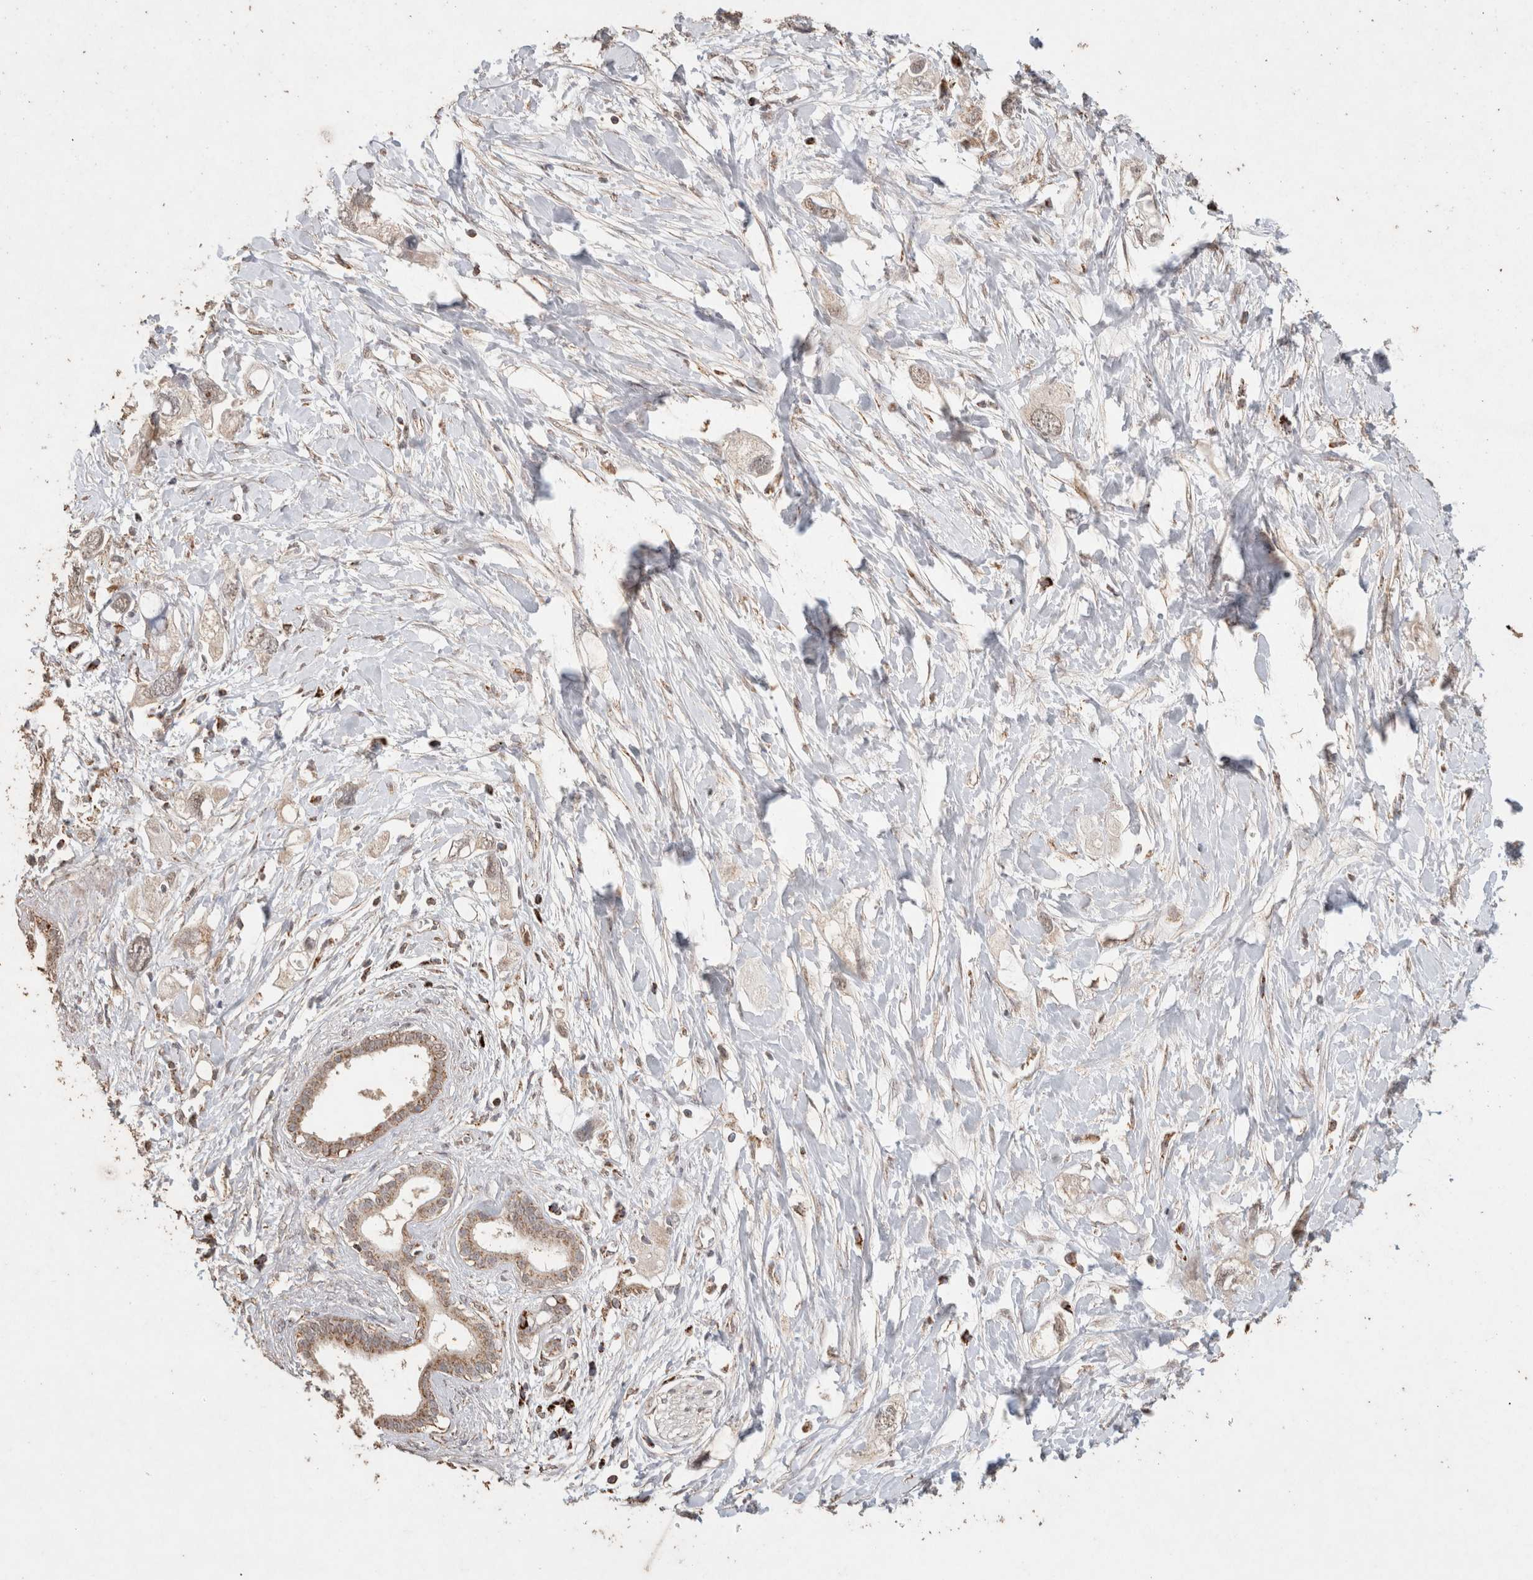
{"staining": {"intensity": "negative", "quantity": "none", "location": "none"}, "tissue": "pancreatic cancer", "cell_type": "Tumor cells", "image_type": "cancer", "snomed": [{"axis": "morphology", "description": "Adenocarcinoma, NOS"}, {"axis": "topography", "description": "Pancreas"}], "caption": "DAB immunohistochemical staining of human pancreatic adenocarcinoma shows no significant staining in tumor cells.", "gene": "ACADM", "patient": {"sex": "female", "age": 56}}